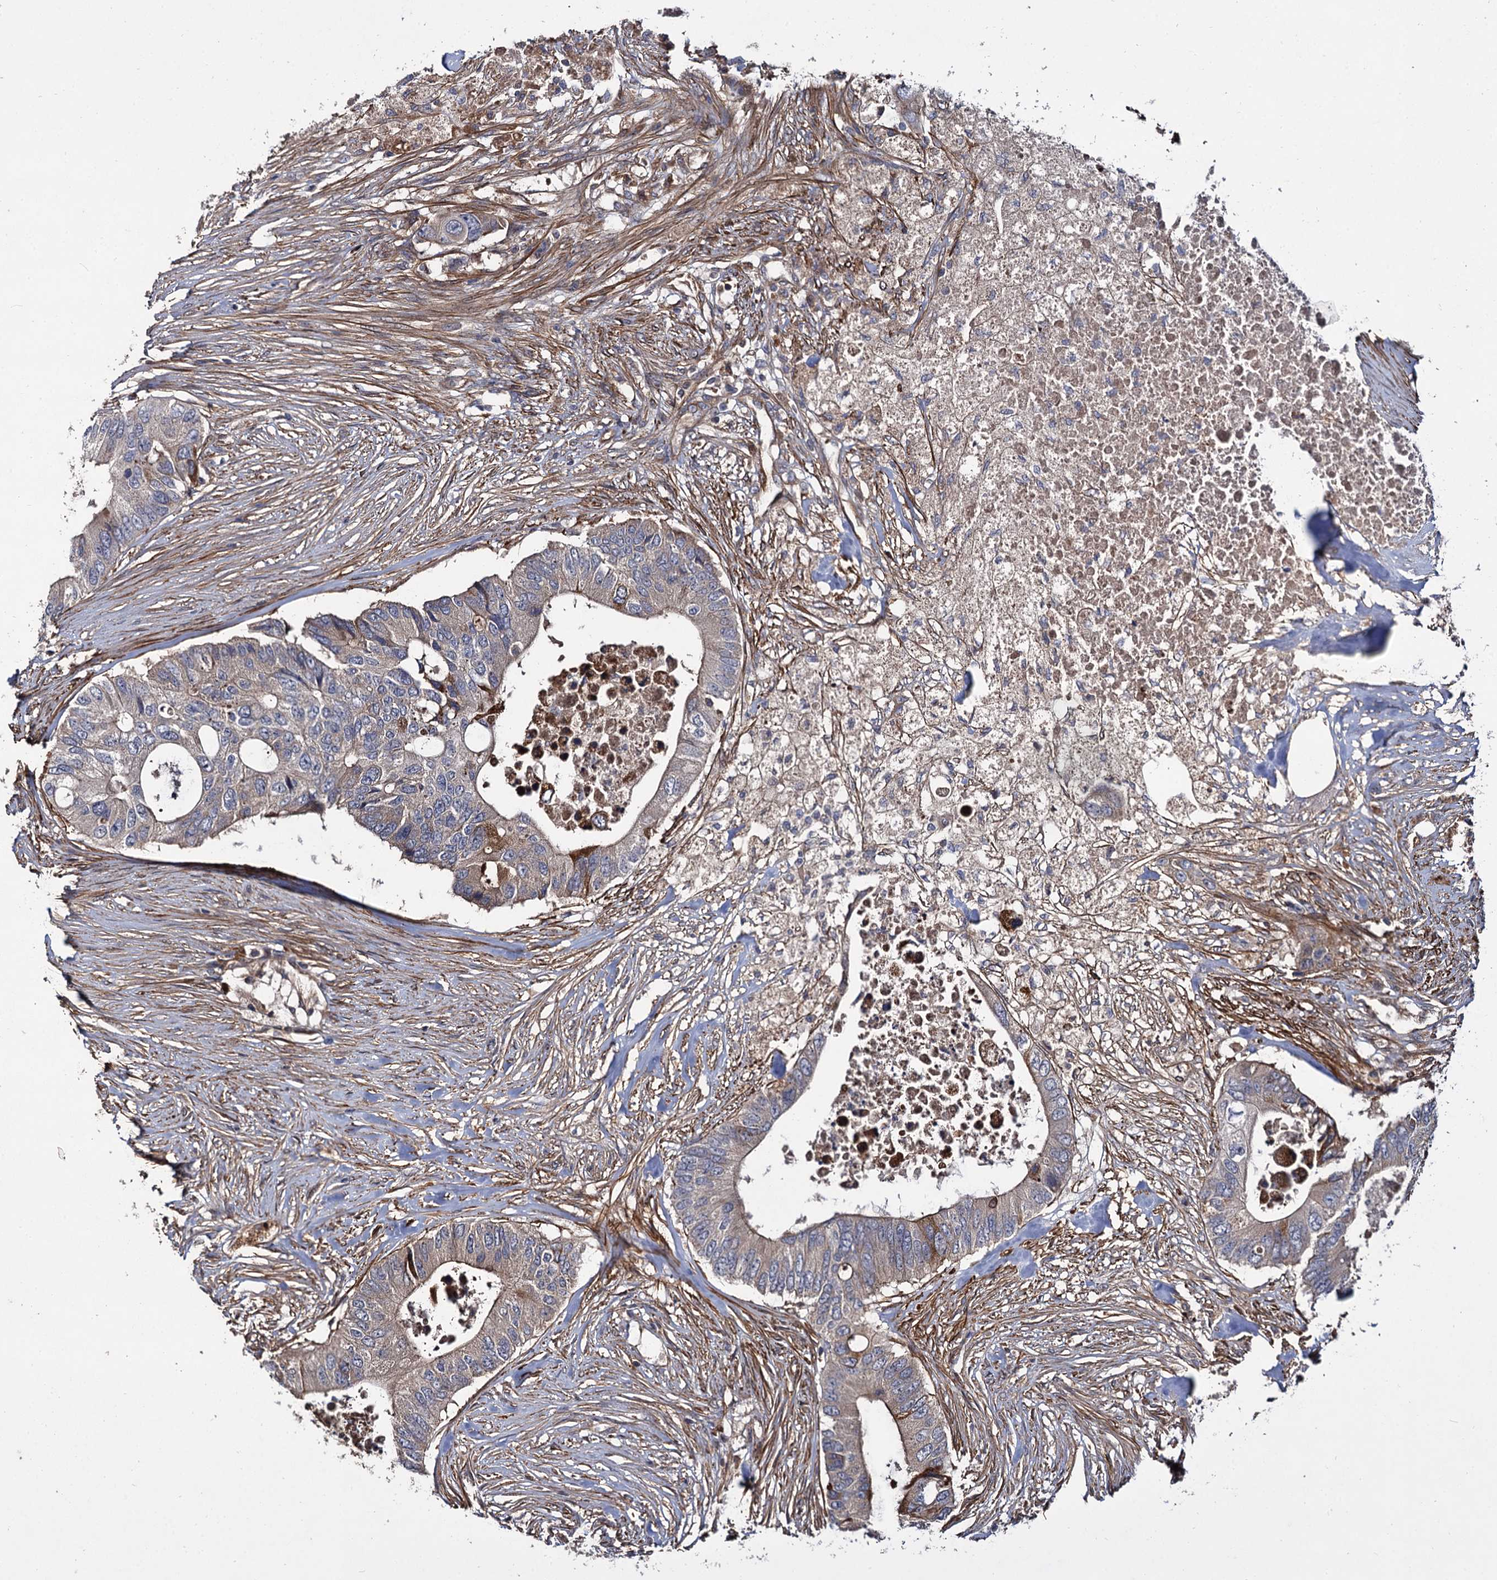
{"staining": {"intensity": "weak", "quantity": "<25%", "location": "cytoplasmic/membranous"}, "tissue": "colorectal cancer", "cell_type": "Tumor cells", "image_type": "cancer", "snomed": [{"axis": "morphology", "description": "Adenocarcinoma, NOS"}, {"axis": "topography", "description": "Colon"}], "caption": "Immunohistochemistry histopathology image of human colorectal cancer (adenocarcinoma) stained for a protein (brown), which displays no expression in tumor cells.", "gene": "ISM2", "patient": {"sex": "male", "age": 71}}